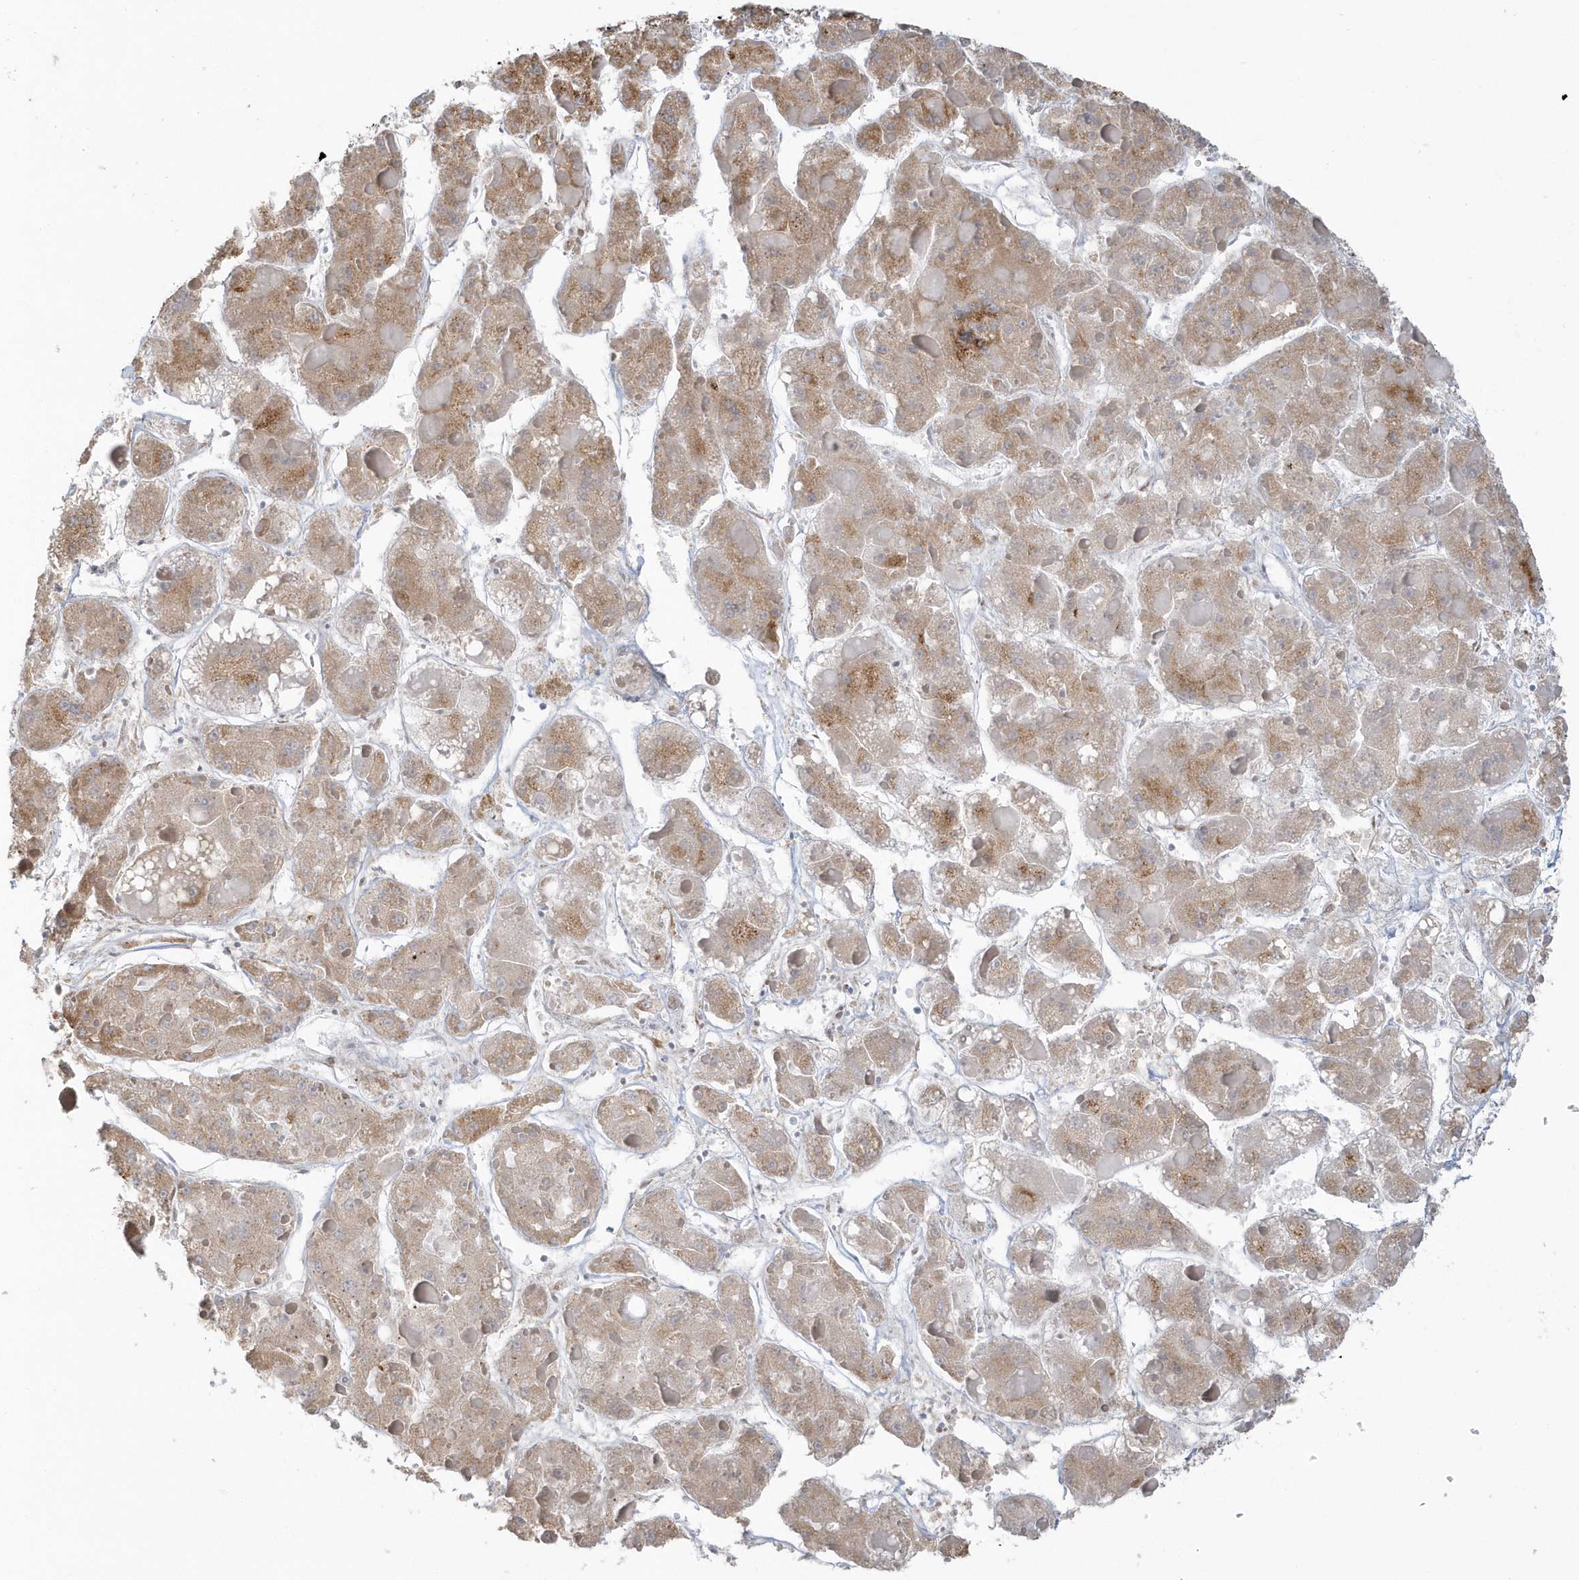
{"staining": {"intensity": "weak", "quantity": ">75%", "location": "cytoplasmic/membranous"}, "tissue": "liver cancer", "cell_type": "Tumor cells", "image_type": "cancer", "snomed": [{"axis": "morphology", "description": "Carcinoma, Hepatocellular, NOS"}, {"axis": "topography", "description": "Liver"}], "caption": "Liver hepatocellular carcinoma stained for a protein (brown) reveals weak cytoplasmic/membranous positive positivity in about >75% of tumor cells.", "gene": "DHFR", "patient": {"sex": "female", "age": 73}}